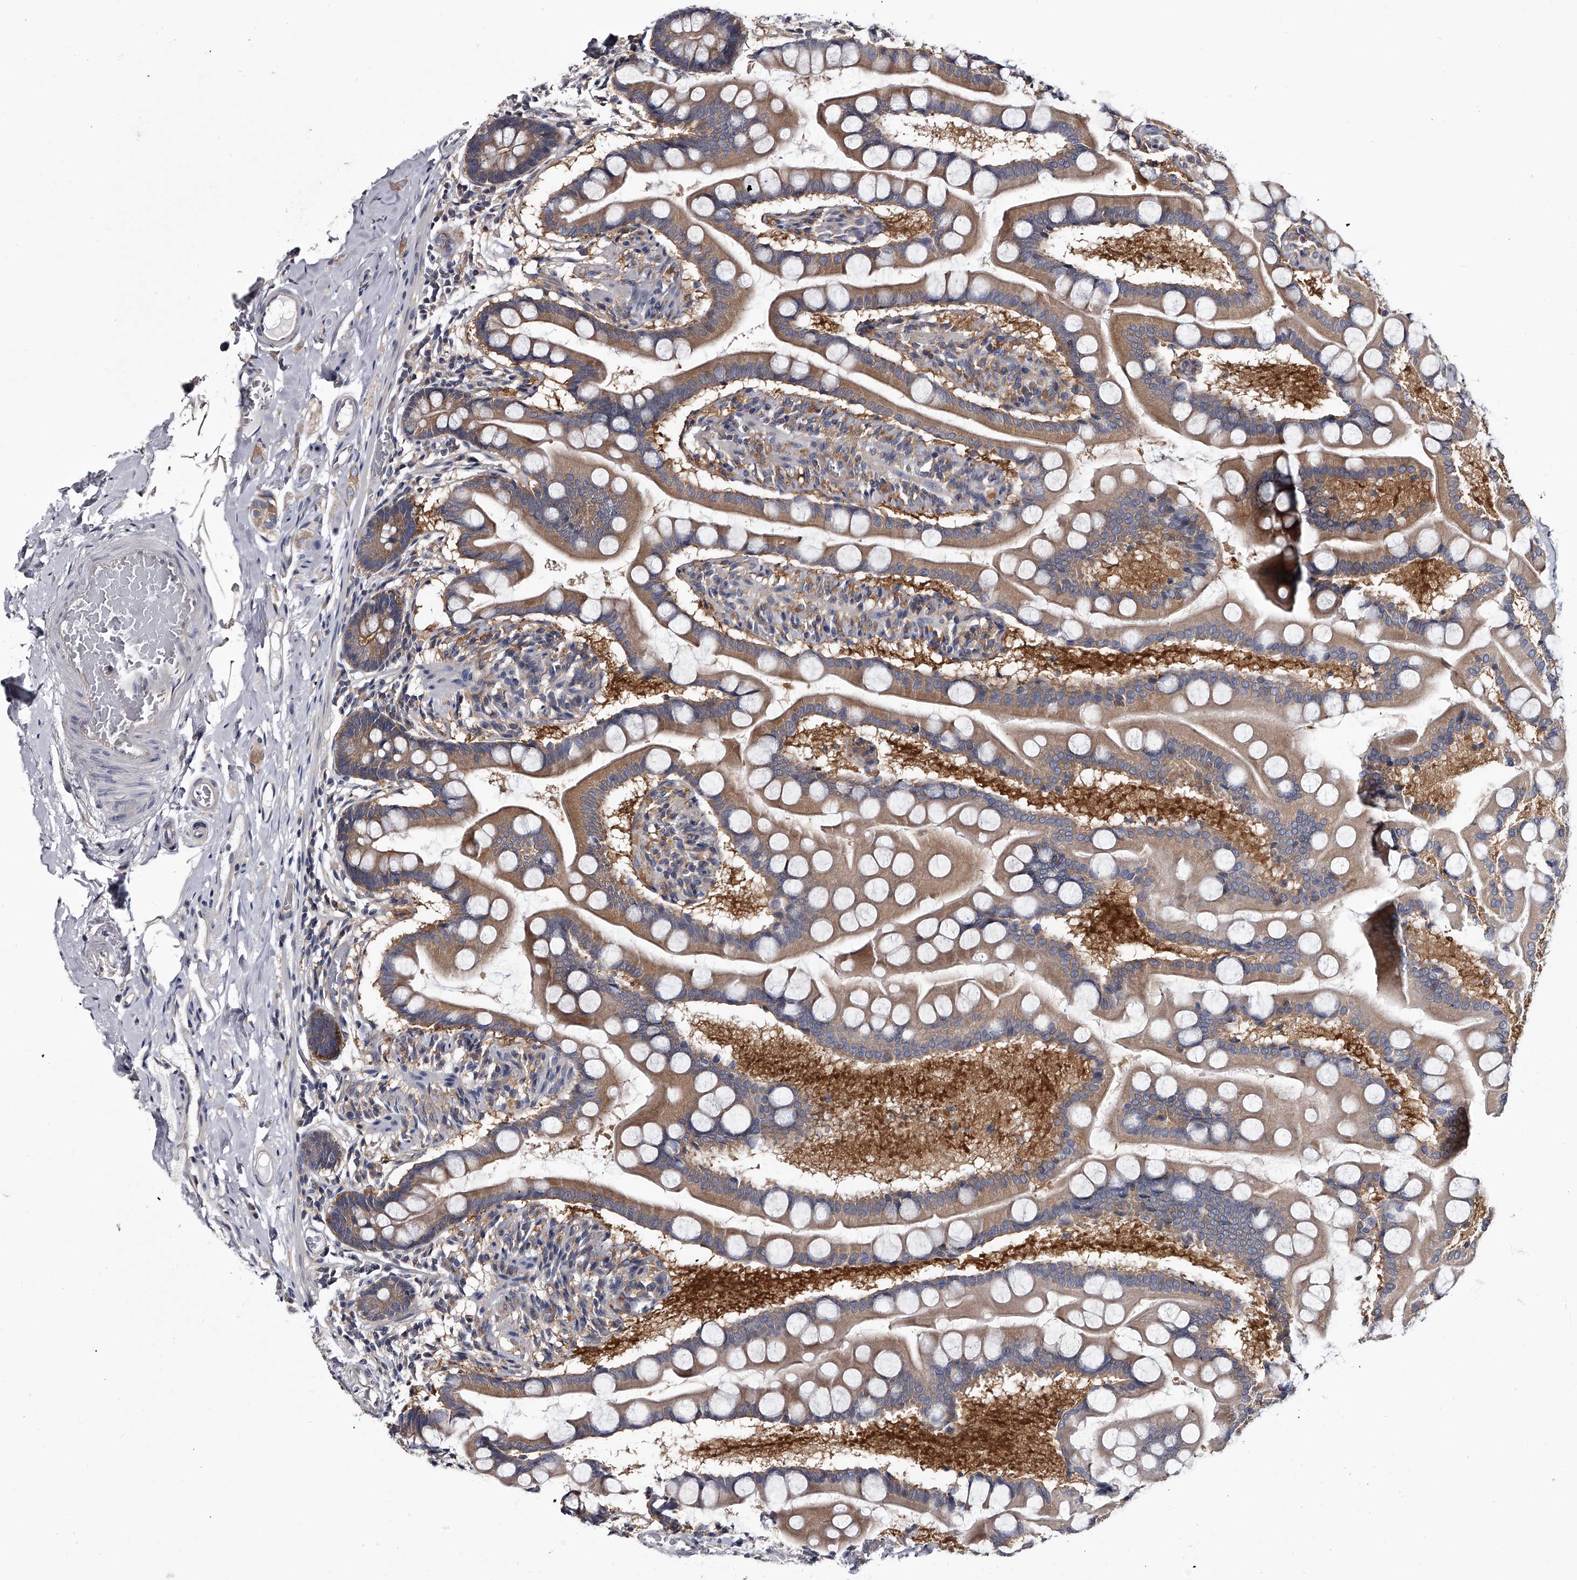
{"staining": {"intensity": "moderate", "quantity": ">75%", "location": "cytoplasmic/membranous"}, "tissue": "small intestine", "cell_type": "Glandular cells", "image_type": "normal", "snomed": [{"axis": "morphology", "description": "Normal tissue, NOS"}, {"axis": "topography", "description": "Small intestine"}], "caption": "Moderate cytoplasmic/membranous positivity is present in about >75% of glandular cells in benign small intestine.", "gene": "GAPVD1", "patient": {"sex": "male", "age": 41}}